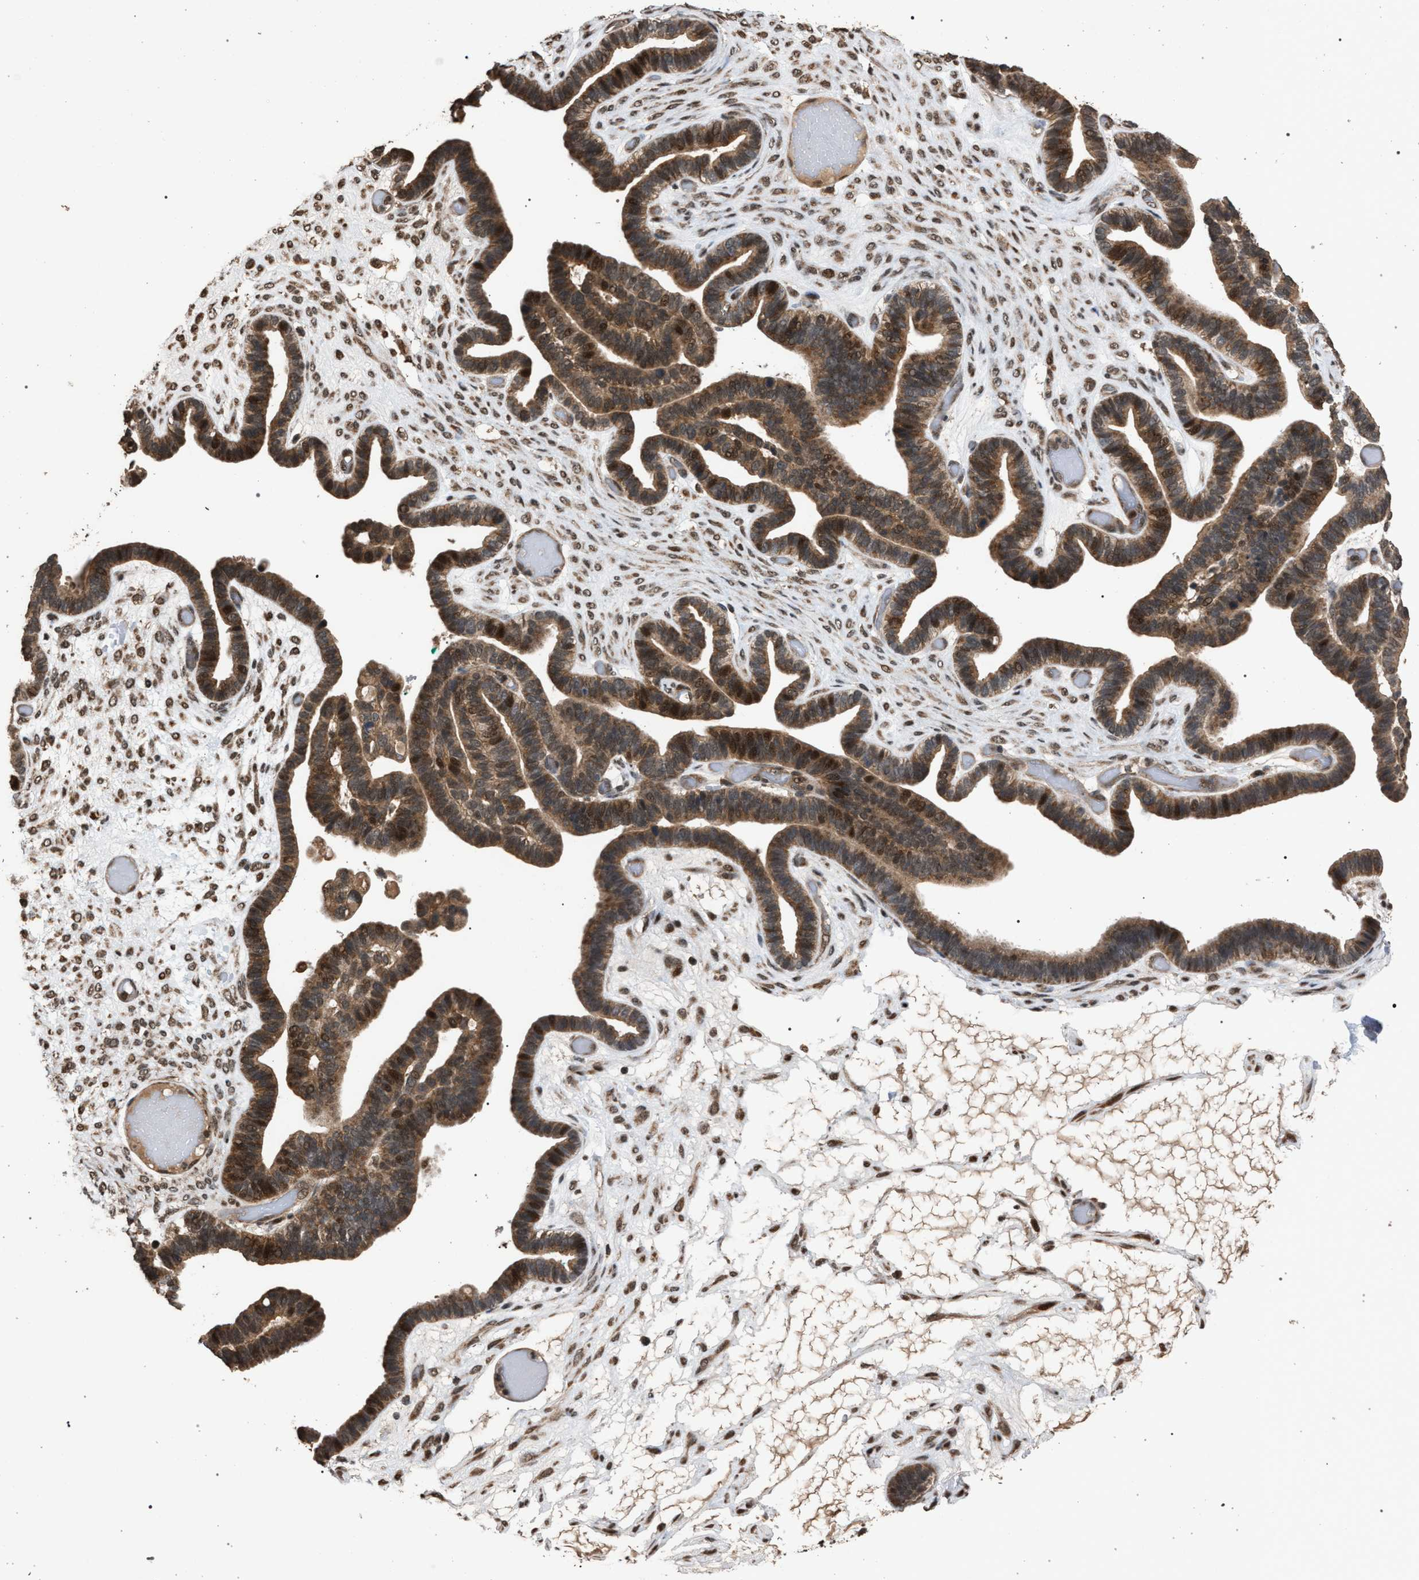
{"staining": {"intensity": "moderate", "quantity": ">75%", "location": "cytoplasmic/membranous"}, "tissue": "ovarian cancer", "cell_type": "Tumor cells", "image_type": "cancer", "snomed": [{"axis": "morphology", "description": "Cystadenocarcinoma, serous, NOS"}, {"axis": "topography", "description": "Ovary"}], "caption": "There is medium levels of moderate cytoplasmic/membranous positivity in tumor cells of ovarian serous cystadenocarcinoma, as demonstrated by immunohistochemical staining (brown color).", "gene": "NAA35", "patient": {"sex": "female", "age": 56}}